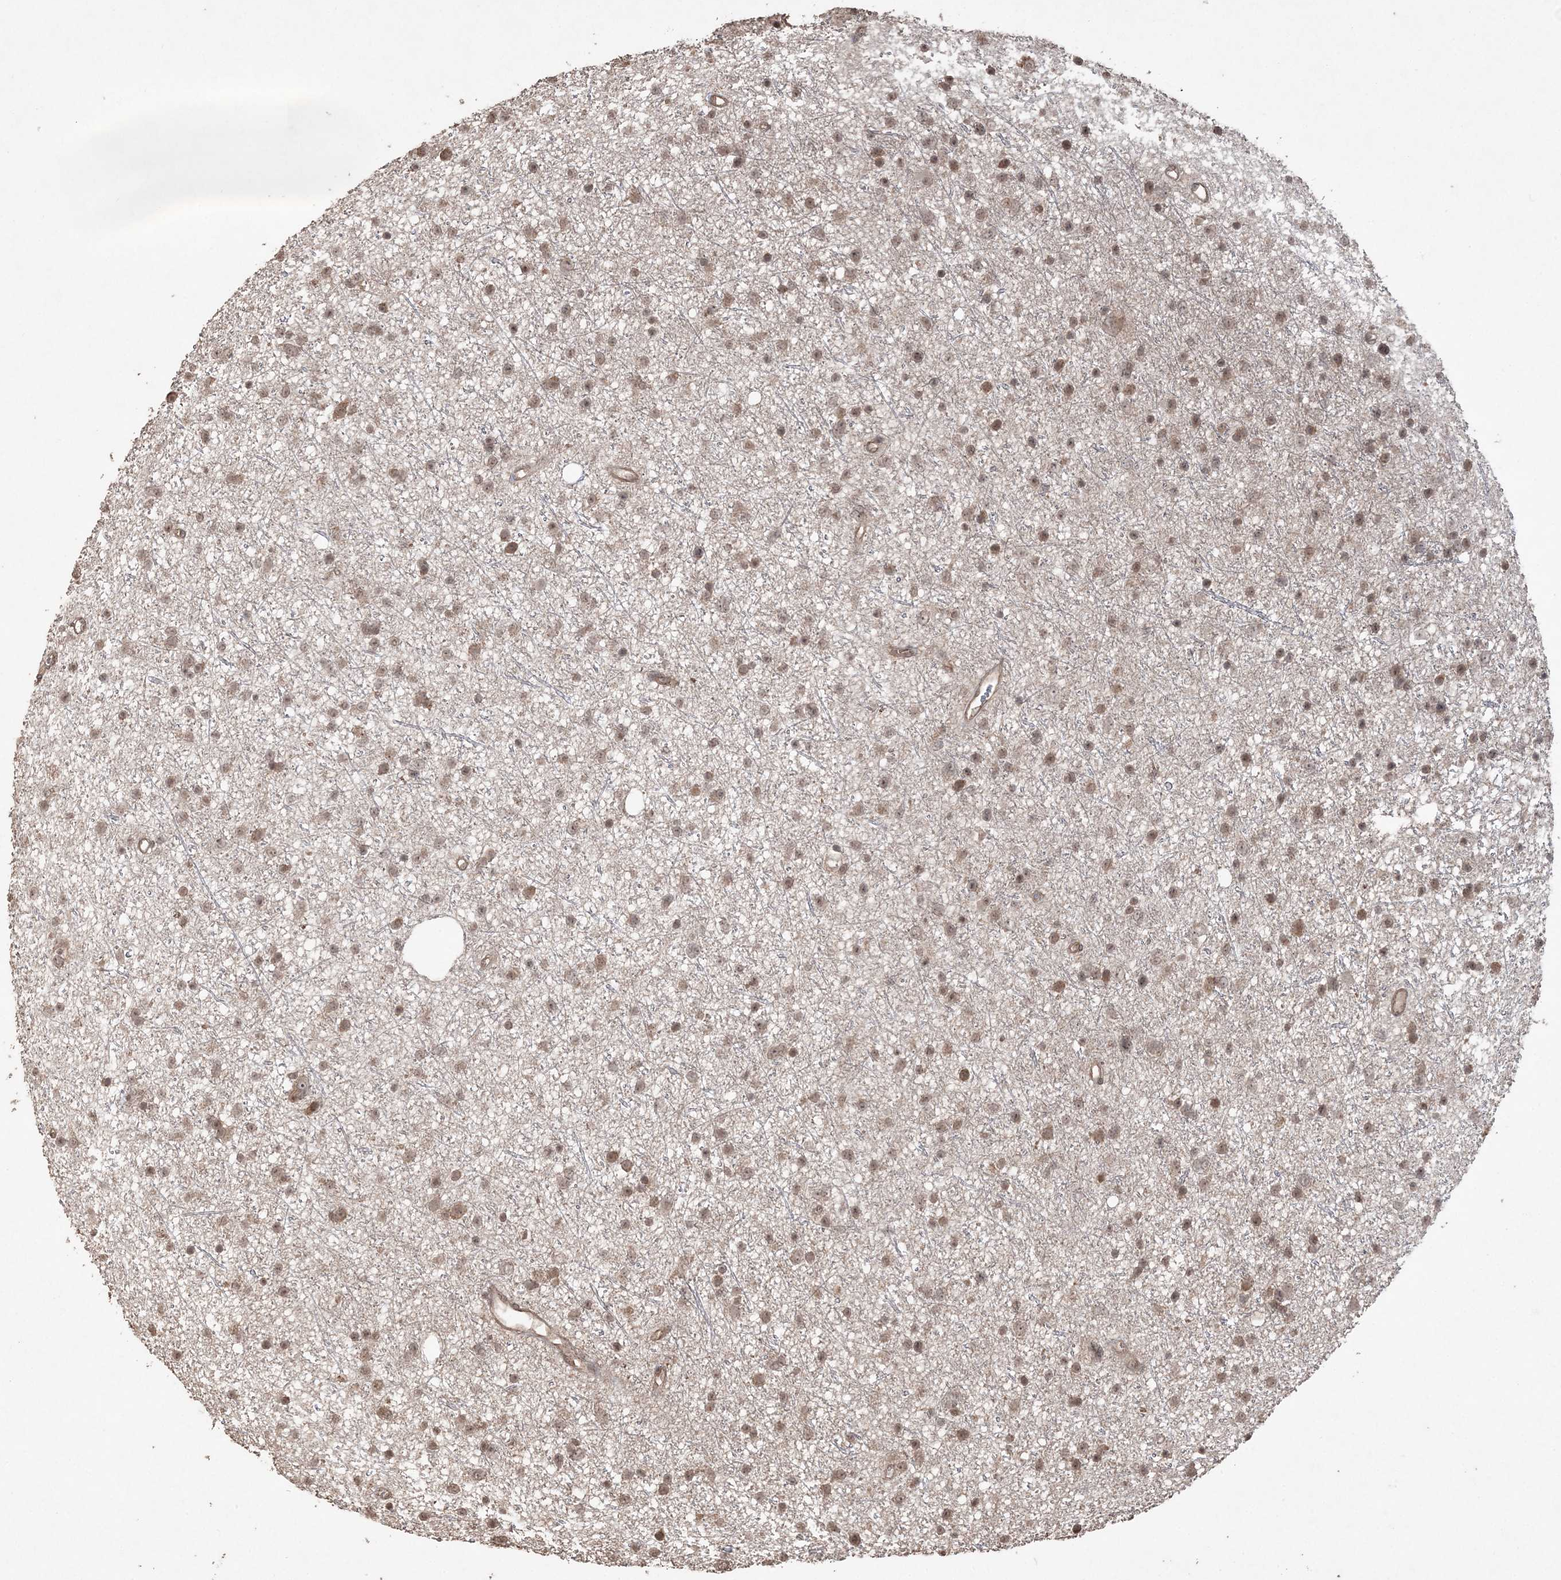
{"staining": {"intensity": "moderate", "quantity": ">75%", "location": "nuclear"}, "tissue": "glioma", "cell_type": "Tumor cells", "image_type": "cancer", "snomed": [{"axis": "morphology", "description": "Glioma, malignant, Low grade"}, {"axis": "topography", "description": "Cerebral cortex"}], "caption": "Tumor cells demonstrate medium levels of moderate nuclear staining in approximately >75% of cells in human low-grade glioma (malignant).", "gene": "EHHADH", "patient": {"sex": "female", "age": 39}}